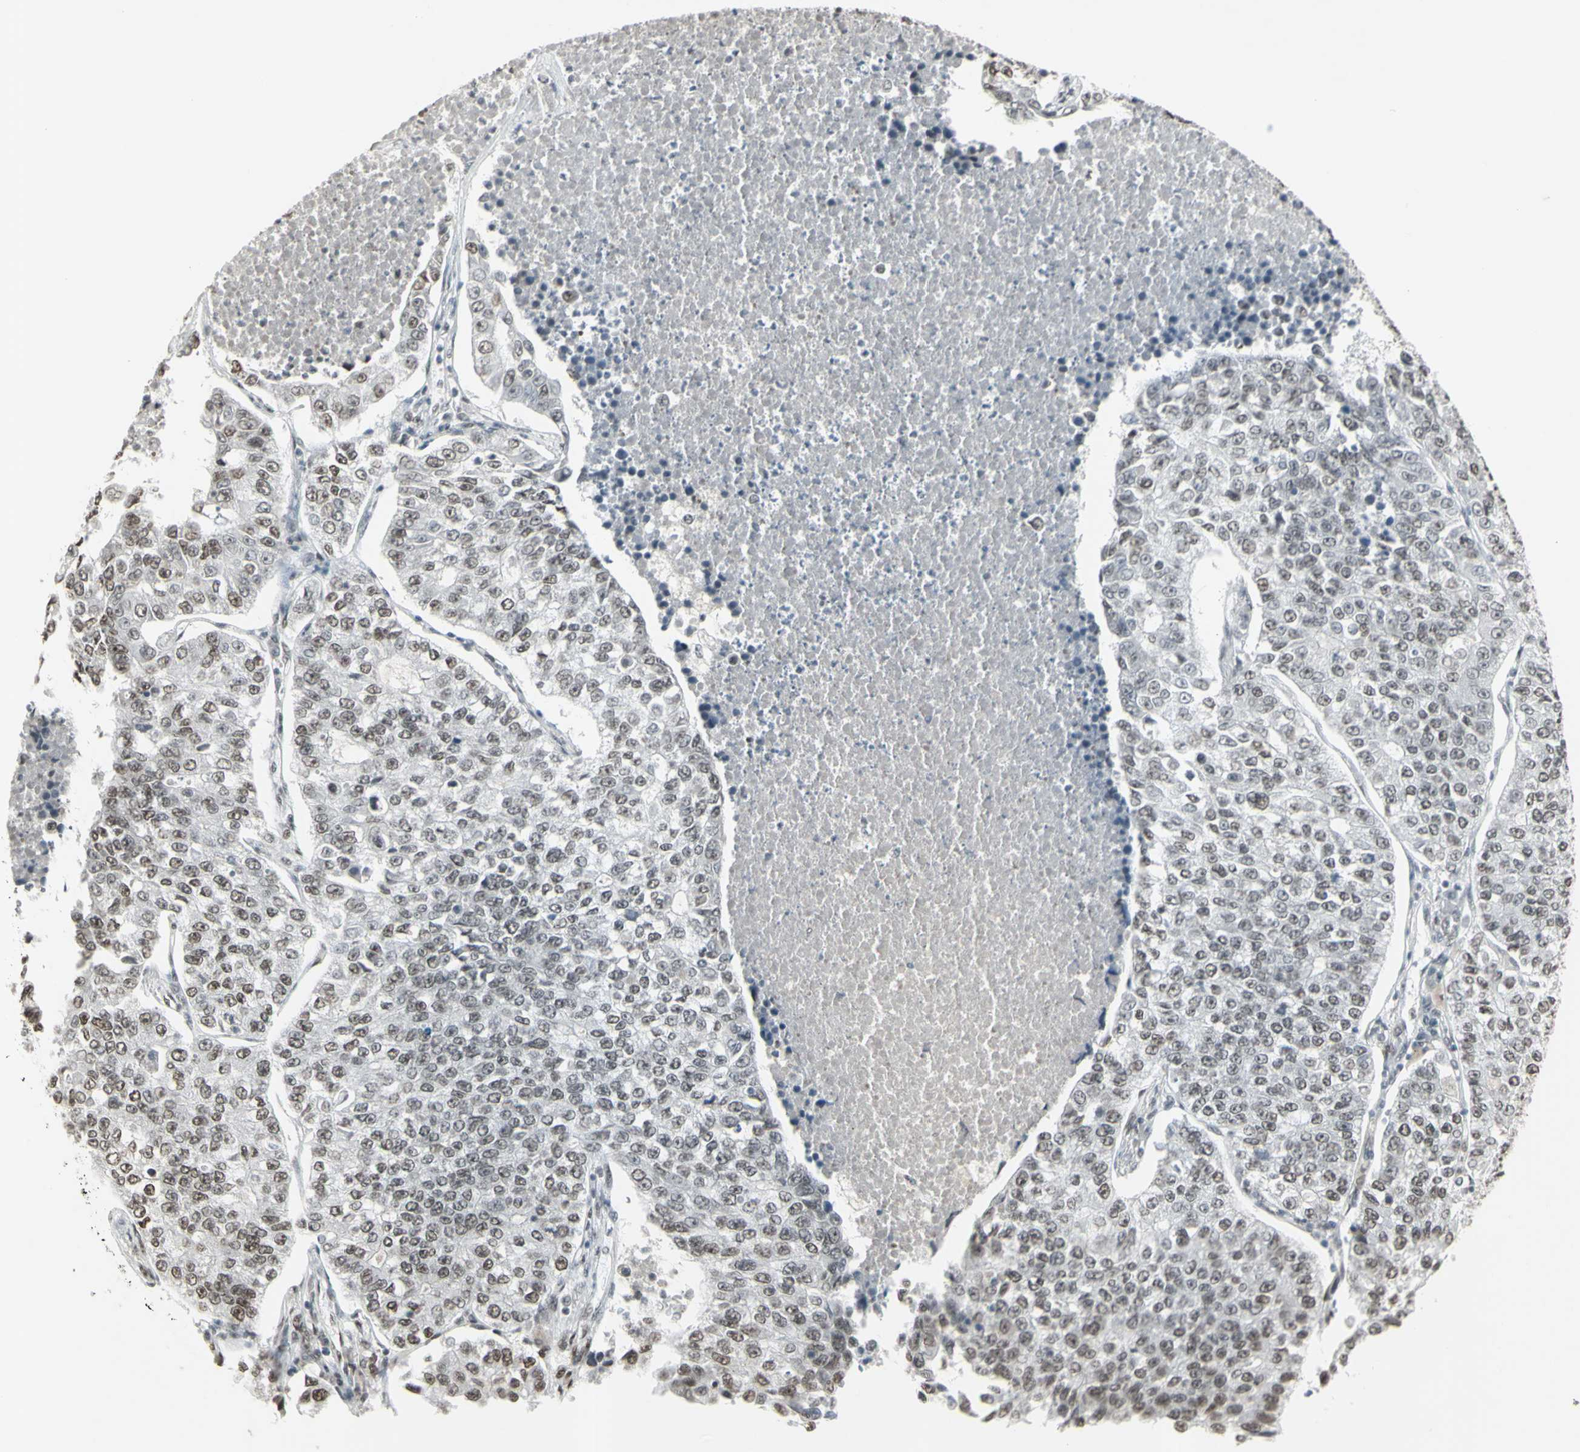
{"staining": {"intensity": "weak", "quantity": ">75%", "location": "nuclear"}, "tissue": "lung cancer", "cell_type": "Tumor cells", "image_type": "cancer", "snomed": [{"axis": "morphology", "description": "Adenocarcinoma, NOS"}, {"axis": "topography", "description": "Lung"}], "caption": "Lung cancer stained with DAB IHC shows low levels of weak nuclear staining in about >75% of tumor cells. The staining was performed using DAB to visualize the protein expression in brown, while the nuclei were stained in blue with hematoxylin (Magnification: 20x).", "gene": "TRIM28", "patient": {"sex": "male", "age": 49}}